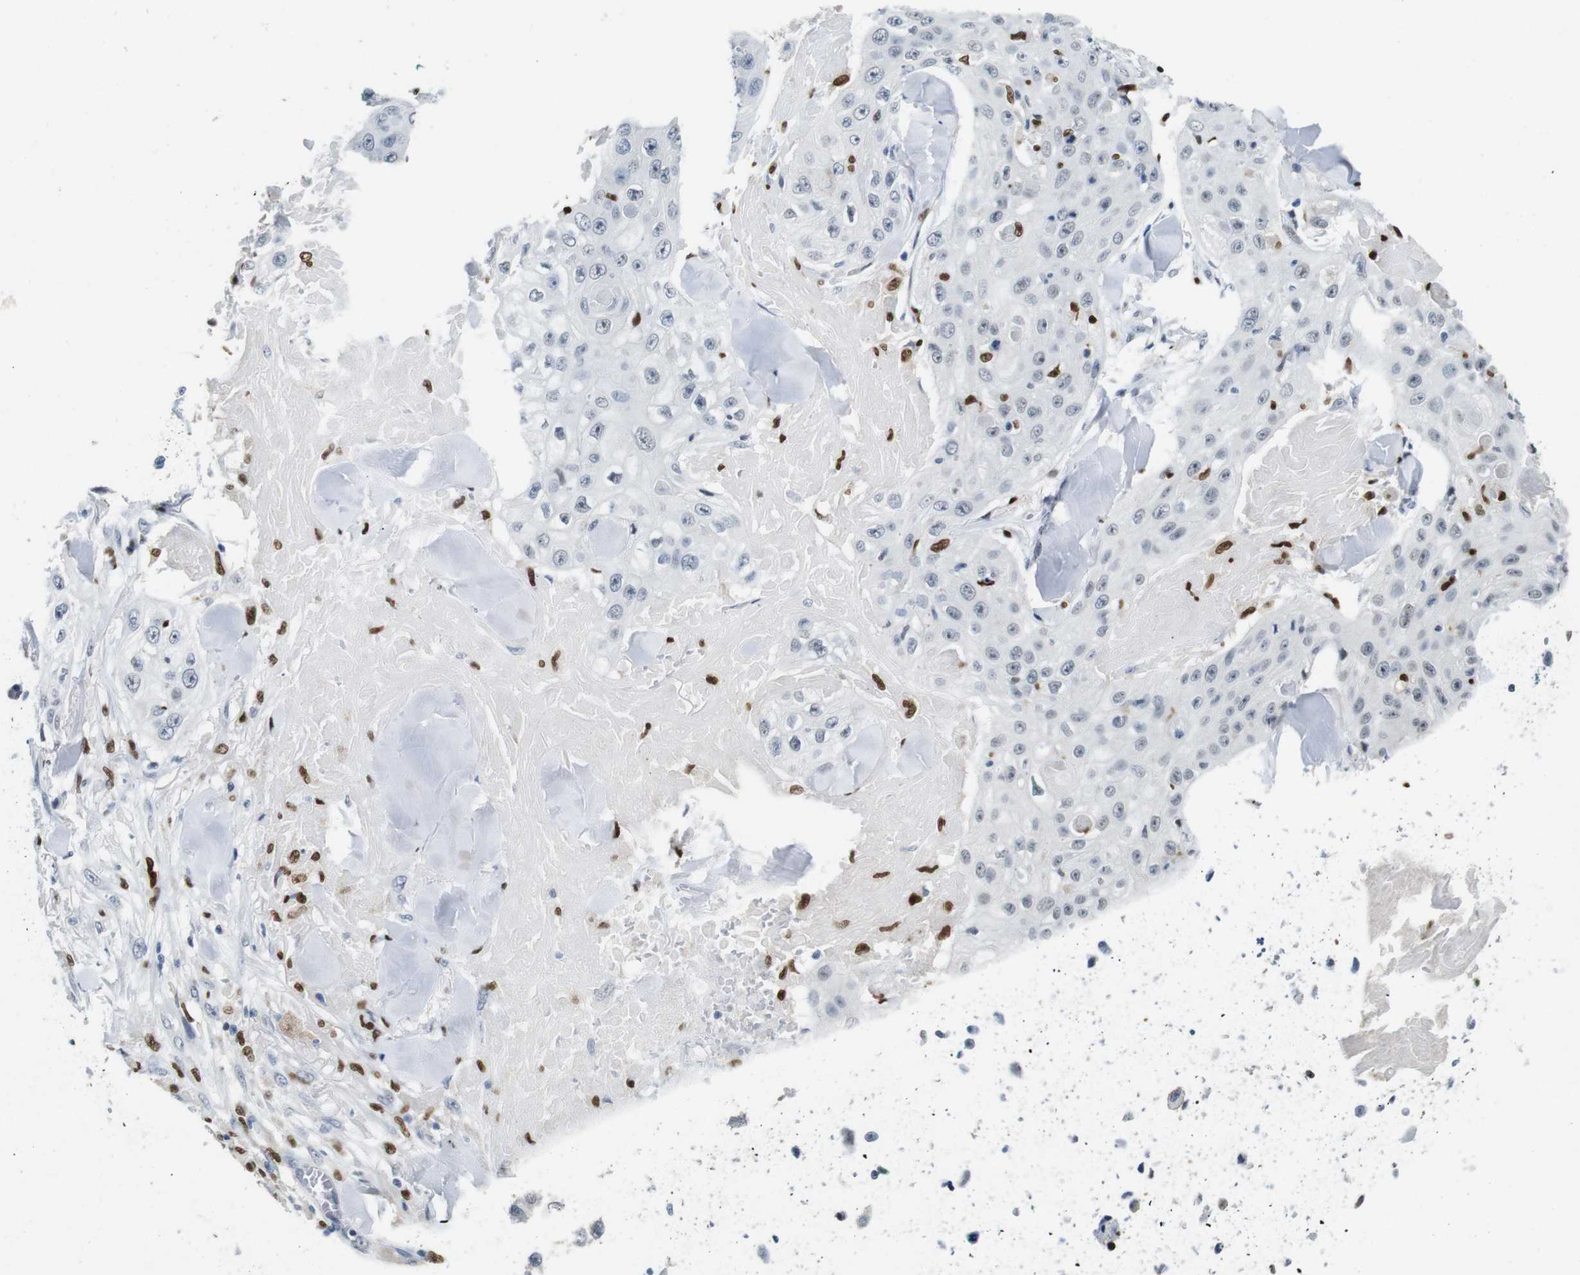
{"staining": {"intensity": "moderate", "quantity": "<25%", "location": "nuclear"}, "tissue": "skin cancer", "cell_type": "Tumor cells", "image_type": "cancer", "snomed": [{"axis": "morphology", "description": "Squamous cell carcinoma, NOS"}, {"axis": "topography", "description": "Skin"}], "caption": "Skin cancer stained with DAB (3,3'-diaminobenzidine) immunohistochemistry (IHC) demonstrates low levels of moderate nuclear expression in approximately <25% of tumor cells.", "gene": "IRF8", "patient": {"sex": "male", "age": 86}}